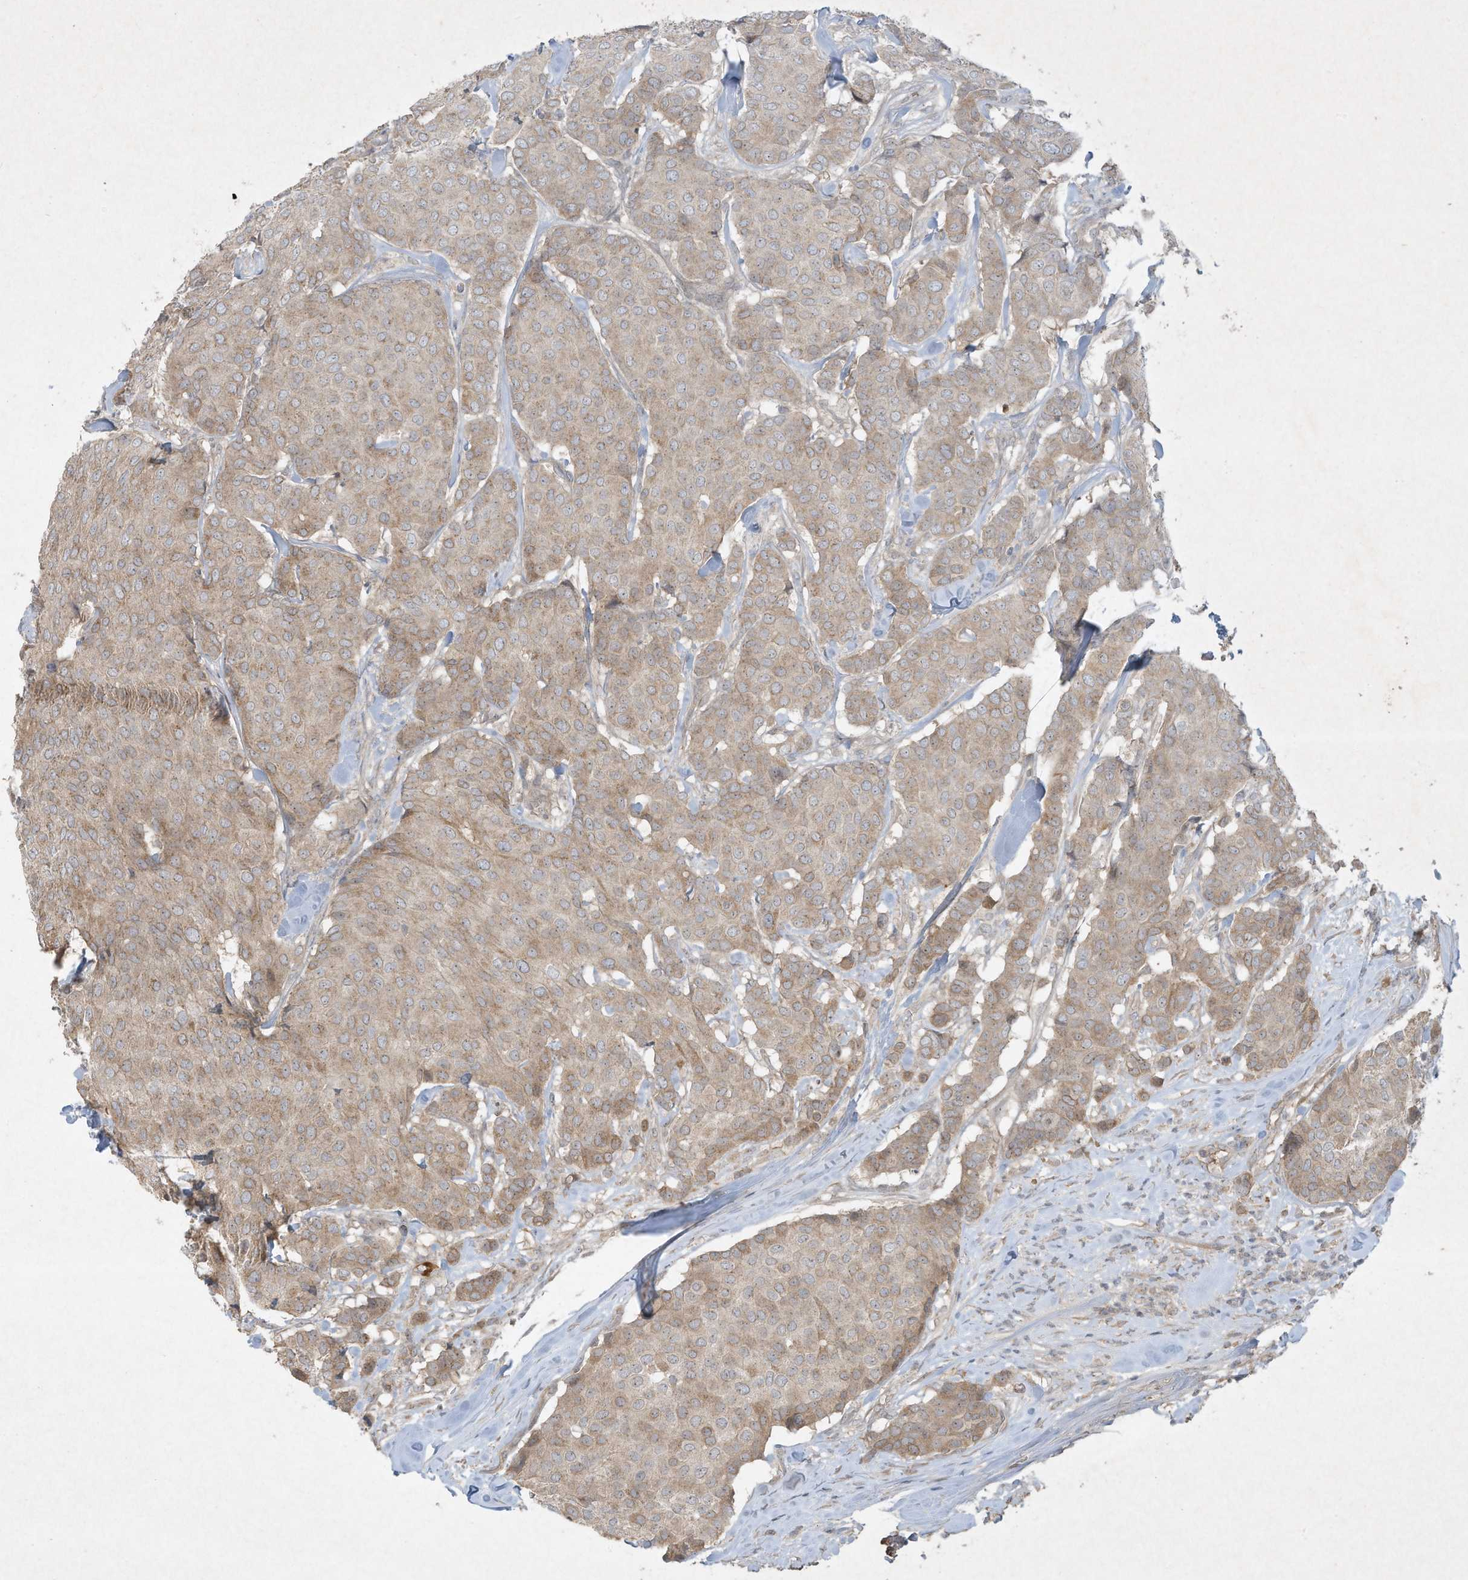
{"staining": {"intensity": "moderate", "quantity": ">75%", "location": "cytoplasmic/membranous"}, "tissue": "breast cancer", "cell_type": "Tumor cells", "image_type": "cancer", "snomed": [{"axis": "morphology", "description": "Duct carcinoma"}, {"axis": "topography", "description": "Breast"}], "caption": "Immunohistochemical staining of human breast intraductal carcinoma reveals medium levels of moderate cytoplasmic/membranous expression in about >75% of tumor cells.", "gene": "FETUB", "patient": {"sex": "female", "age": 75}}